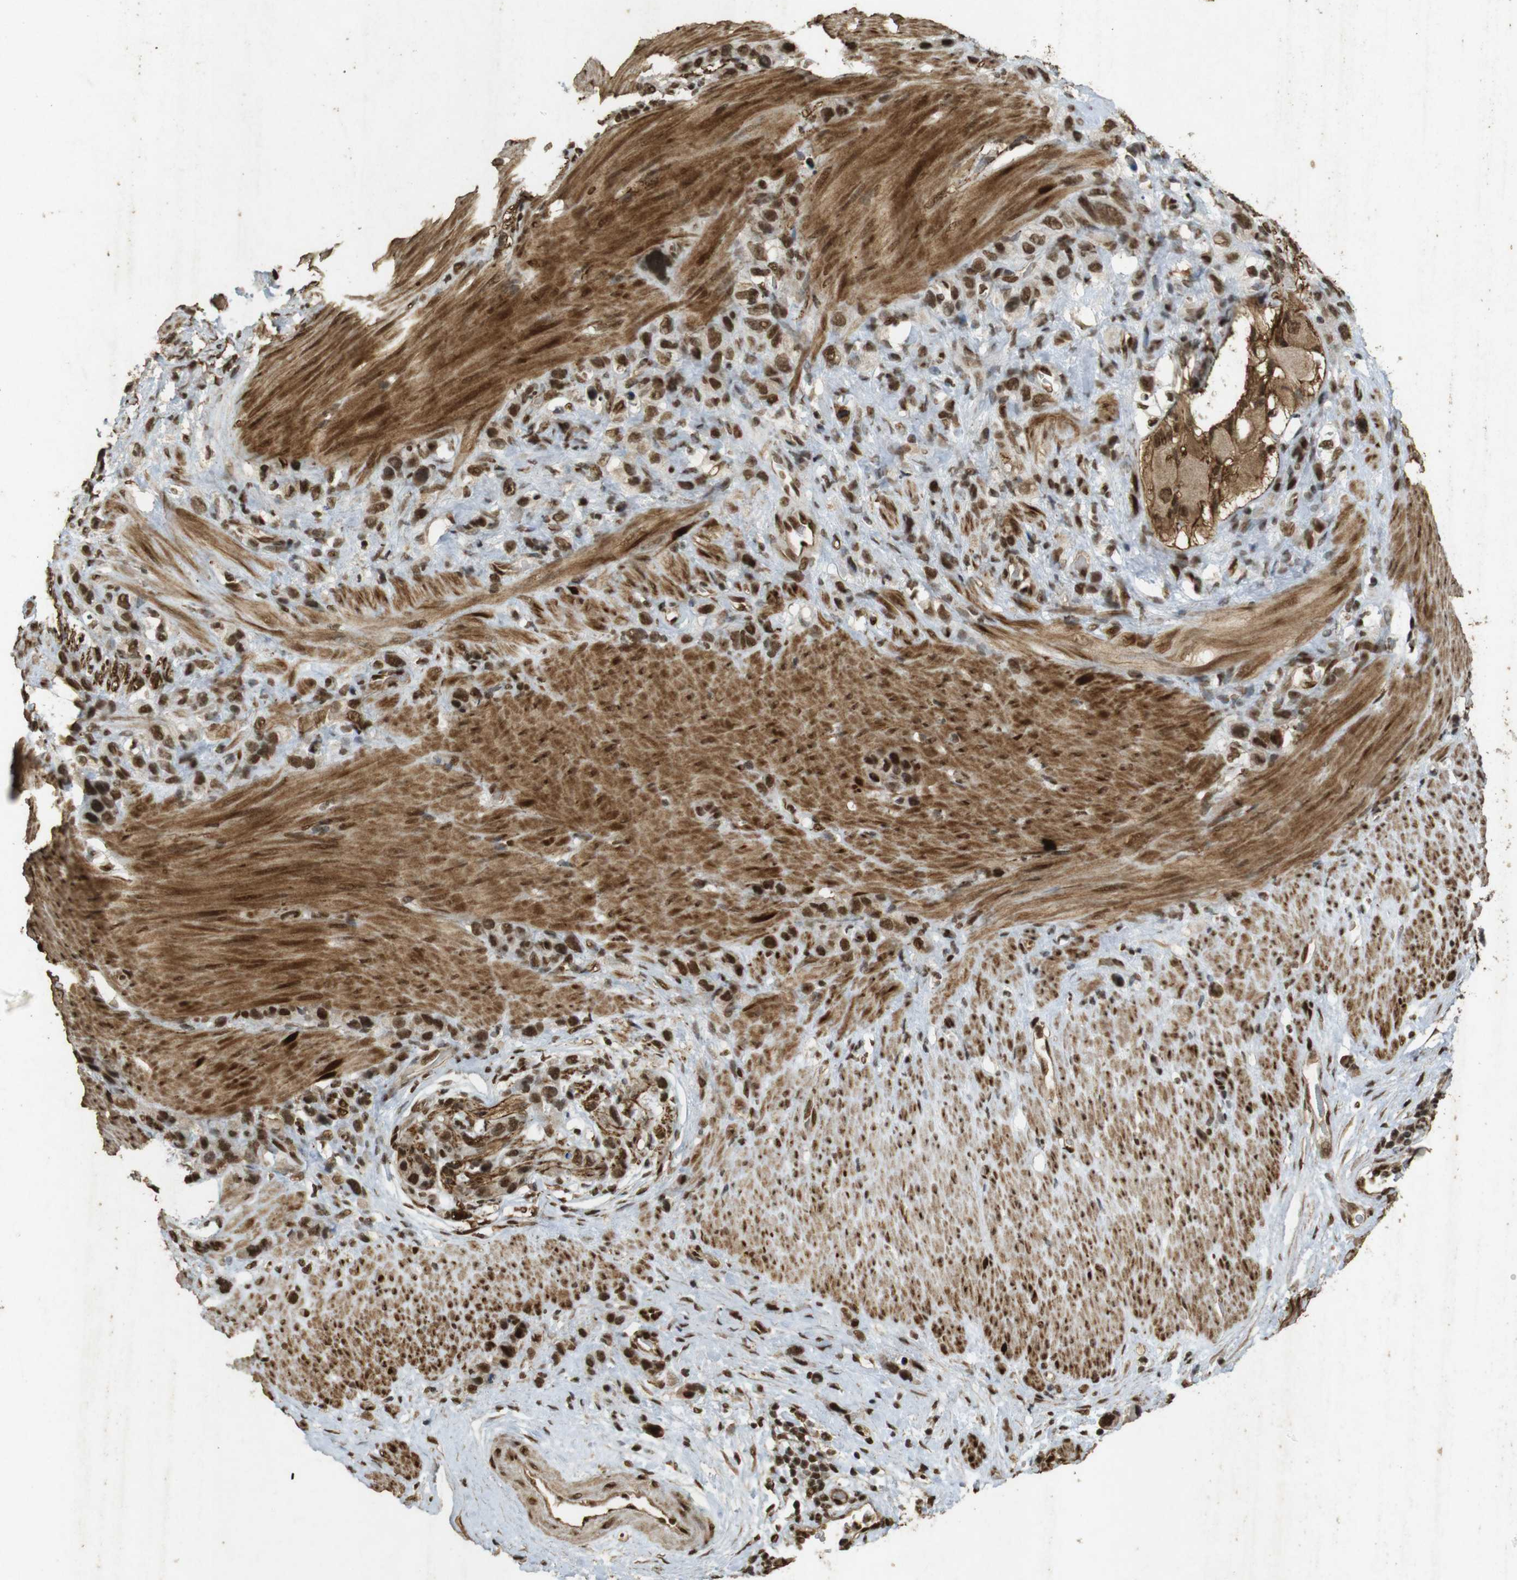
{"staining": {"intensity": "moderate", "quantity": ">75%", "location": "nuclear"}, "tissue": "stomach cancer", "cell_type": "Tumor cells", "image_type": "cancer", "snomed": [{"axis": "morphology", "description": "Adenocarcinoma, NOS"}, {"axis": "morphology", "description": "Adenocarcinoma, High grade"}, {"axis": "topography", "description": "Stomach, upper"}, {"axis": "topography", "description": "Stomach, lower"}], "caption": "Brown immunohistochemical staining in stomach cancer (adenocarcinoma (high-grade)) demonstrates moderate nuclear staining in approximately >75% of tumor cells.", "gene": "GATA4", "patient": {"sex": "female", "age": 65}}